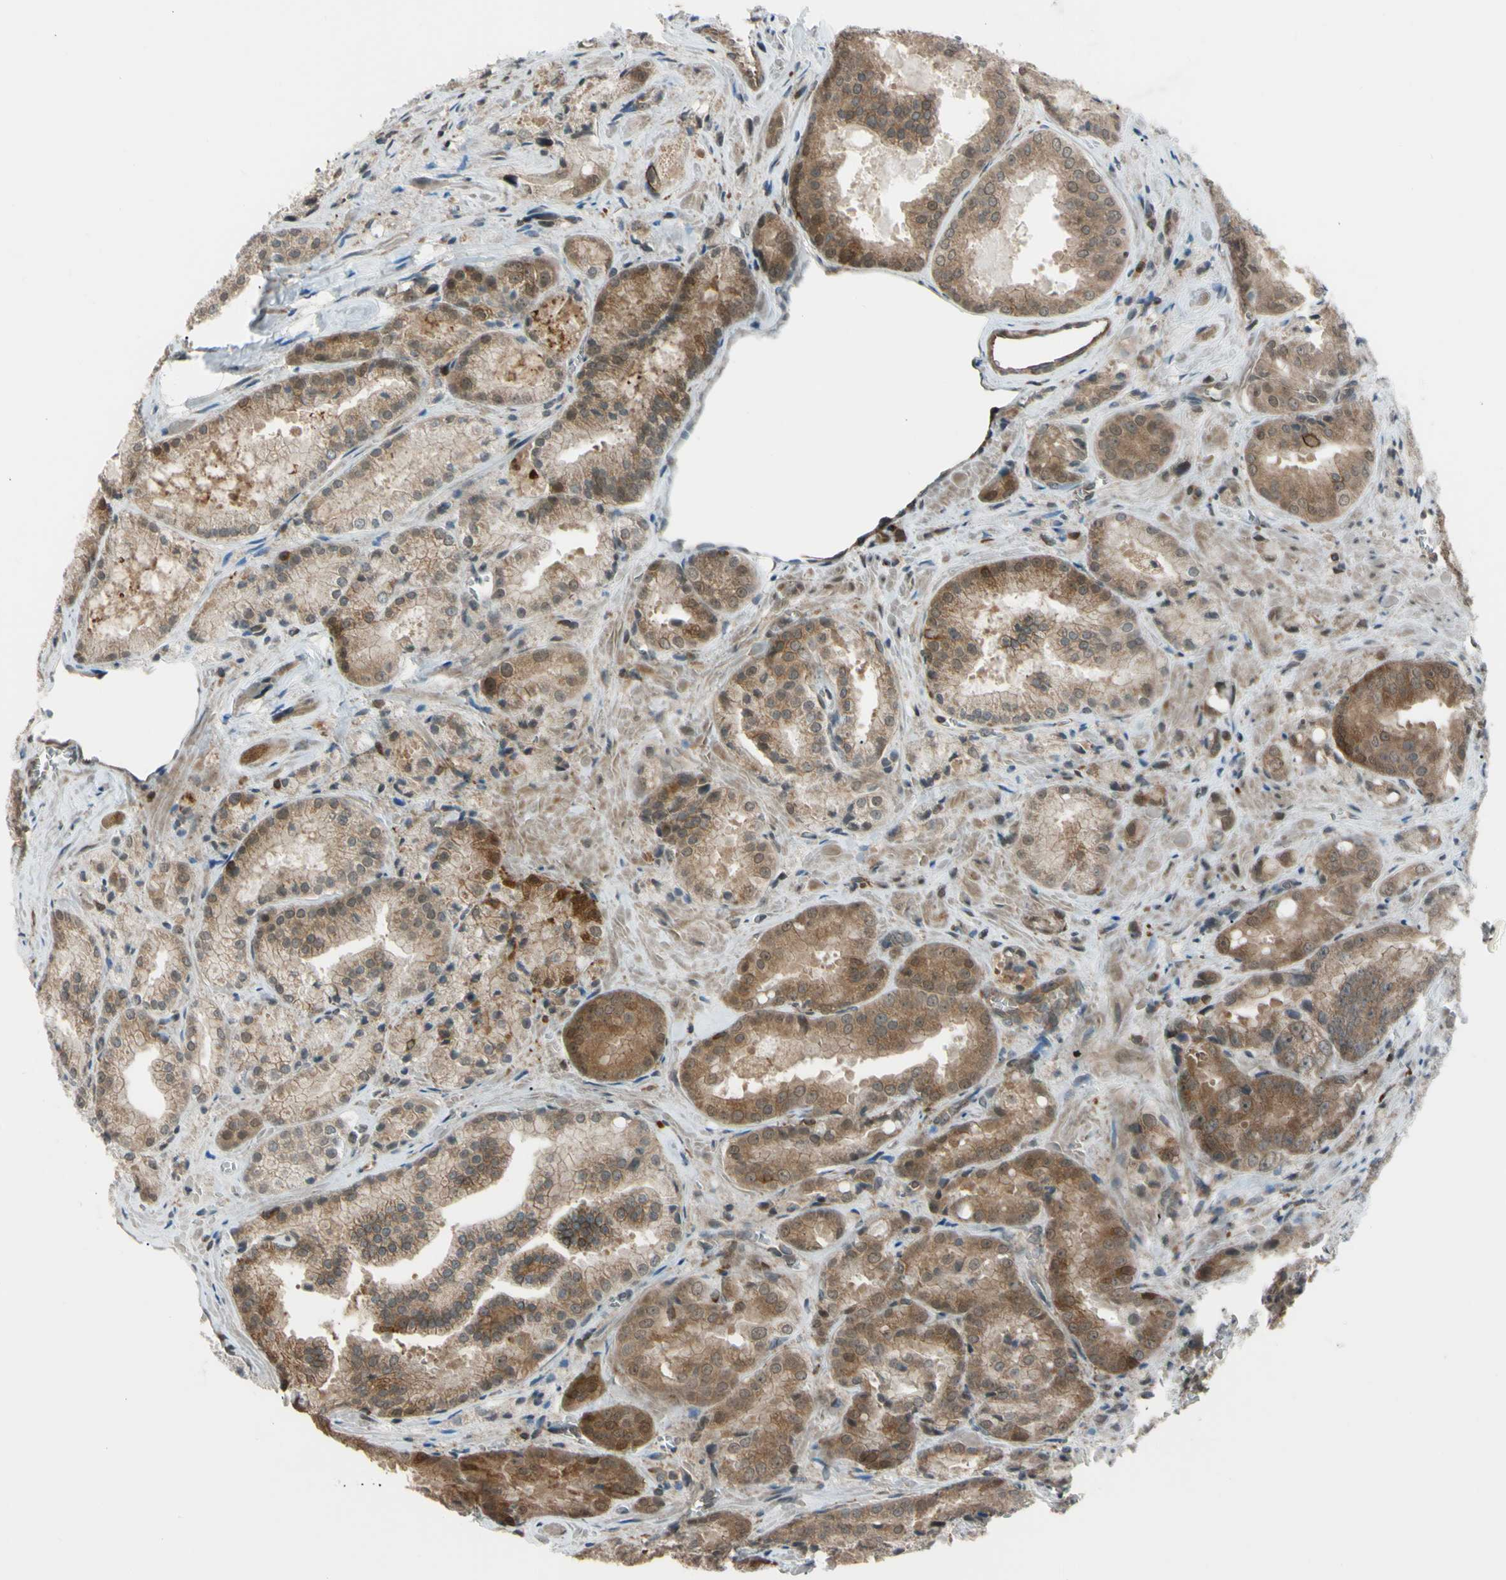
{"staining": {"intensity": "moderate", "quantity": "25%-75%", "location": "cytoplasmic/membranous,nuclear"}, "tissue": "prostate cancer", "cell_type": "Tumor cells", "image_type": "cancer", "snomed": [{"axis": "morphology", "description": "Adenocarcinoma, Low grade"}, {"axis": "topography", "description": "Prostate"}], "caption": "Protein staining demonstrates moderate cytoplasmic/membranous and nuclear expression in about 25%-75% of tumor cells in prostate cancer.", "gene": "FLII", "patient": {"sex": "male", "age": 64}}